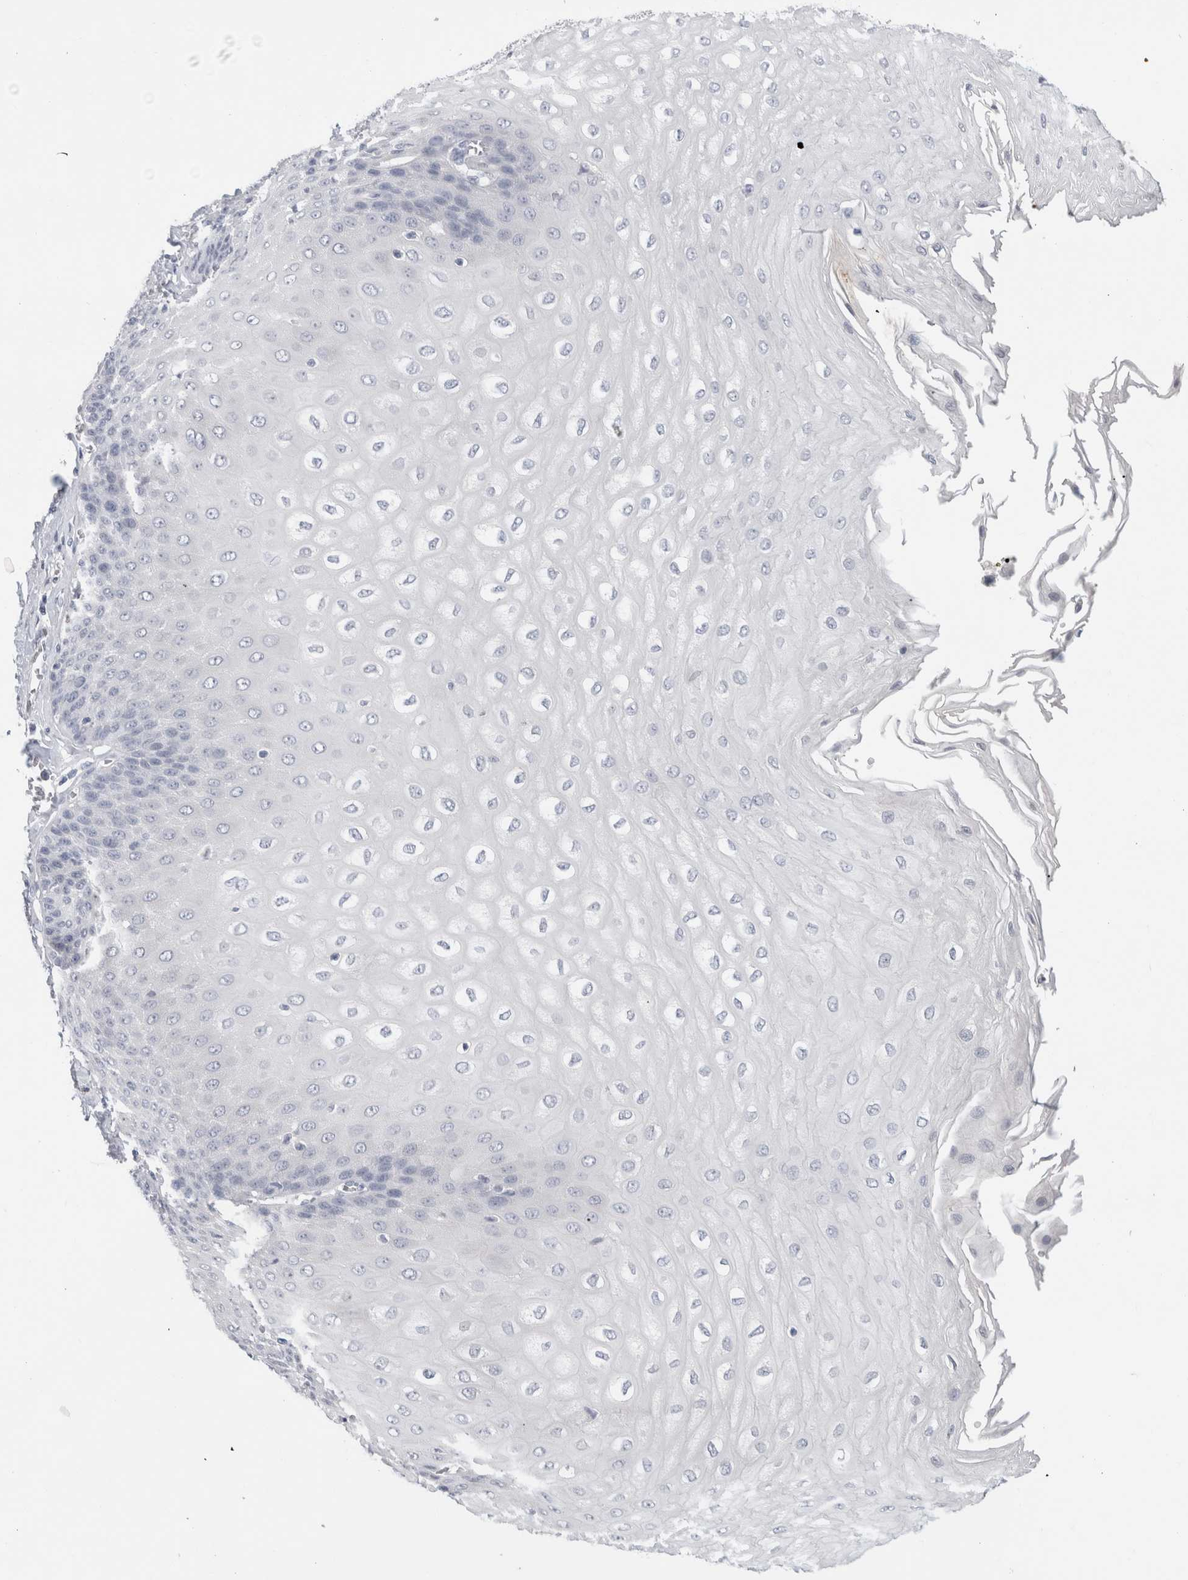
{"staining": {"intensity": "negative", "quantity": "none", "location": "none"}, "tissue": "esophagus", "cell_type": "Squamous epithelial cells", "image_type": "normal", "snomed": [{"axis": "morphology", "description": "Normal tissue, NOS"}, {"axis": "topography", "description": "Esophagus"}], "caption": "Protein analysis of benign esophagus demonstrates no significant expression in squamous epithelial cells. (Brightfield microscopy of DAB (3,3'-diaminobenzidine) immunohistochemistry (IHC) at high magnification).", "gene": "BCAN", "patient": {"sex": "male", "age": 60}}